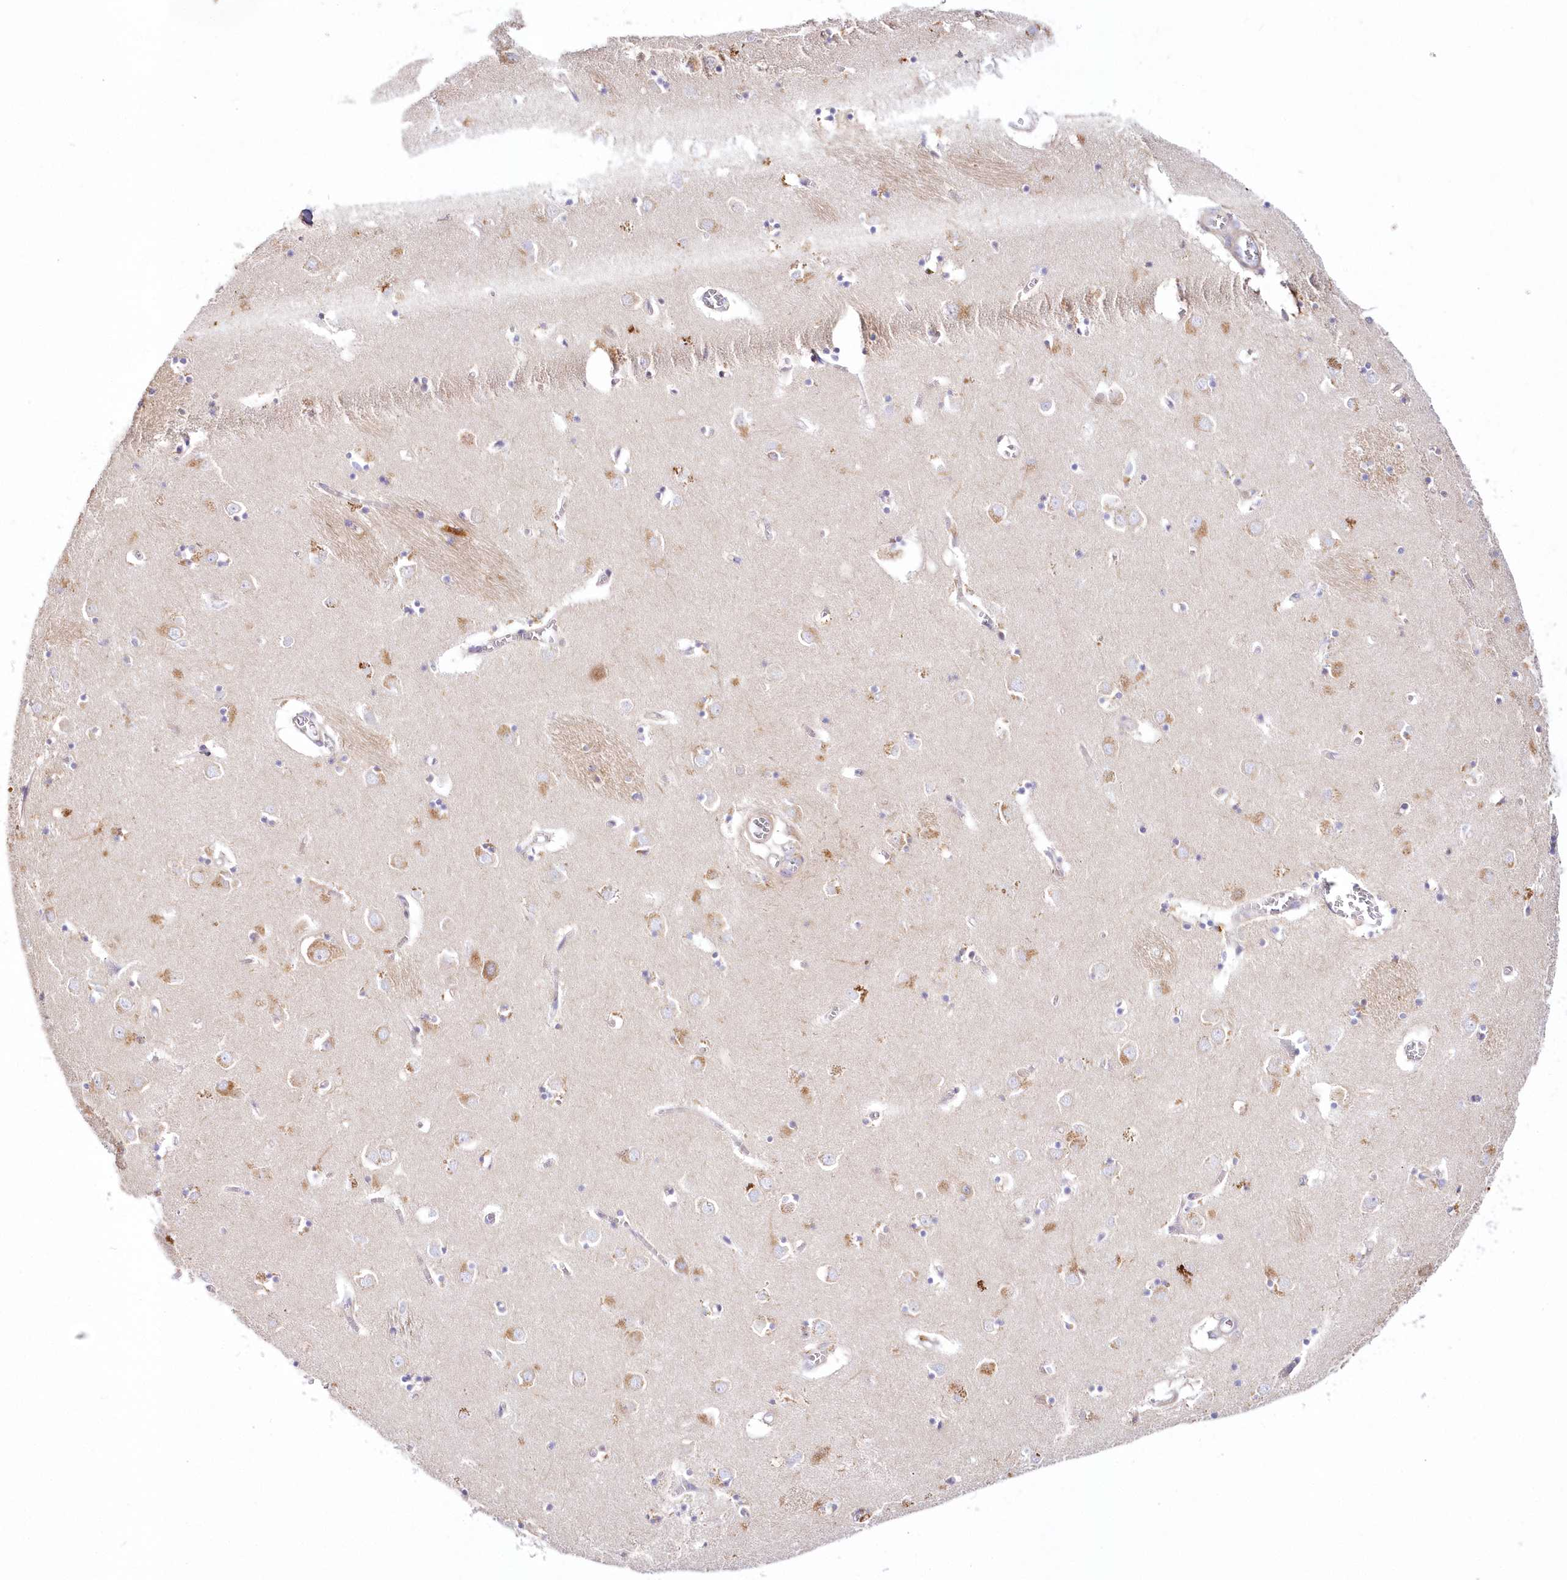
{"staining": {"intensity": "moderate", "quantity": "<25%", "location": "cytoplasmic/membranous"}, "tissue": "caudate", "cell_type": "Glial cells", "image_type": "normal", "snomed": [{"axis": "morphology", "description": "Normal tissue, NOS"}, {"axis": "topography", "description": "Lateral ventricle wall"}], "caption": "This histopathology image displays IHC staining of unremarkable caudate, with low moderate cytoplasmic/membranous expression in approximately <25% of glial cells.", "gene": "ARFGEF3", "patient": {"sex": "male", "age": 70}}